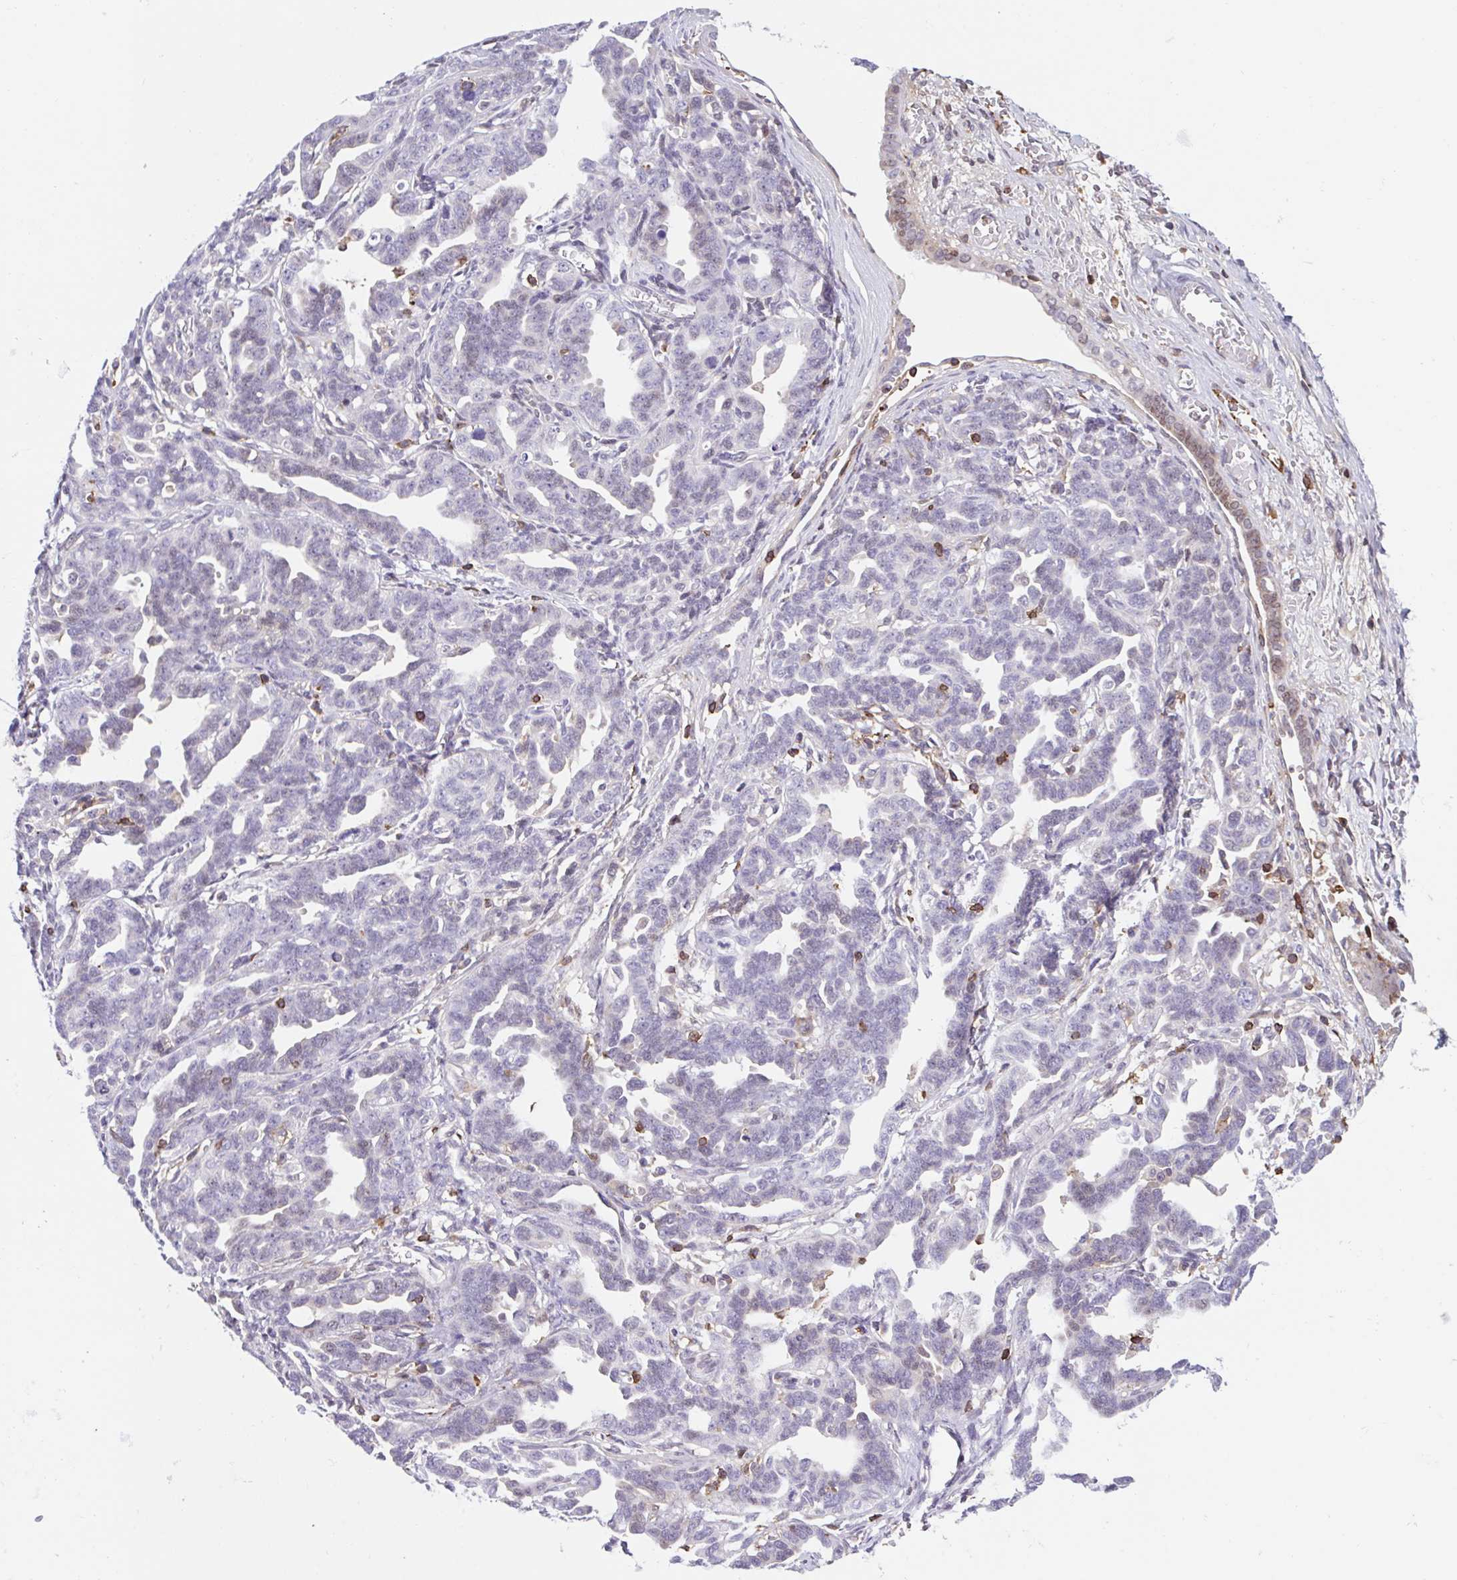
{"staining": {"intensity": "negative", "quantity": "none", "location": "none"}, "tissue": "ovarian cancer", "cell_type": "Tumor cells", "image_type": "cancer", "snomed": [{"axis": "morphology", "description": "Cystadenocarcinoma, serous, NOS"}, {"axis": "topography", "description": "Ovary"}], "caption": "A histopathology image of human ovarian cancer (serous cystadenocarcinoma) is negative for staining in tumor cells.", "gene": "TPRG1", "patient": {"sex": "female", "age": 69}}